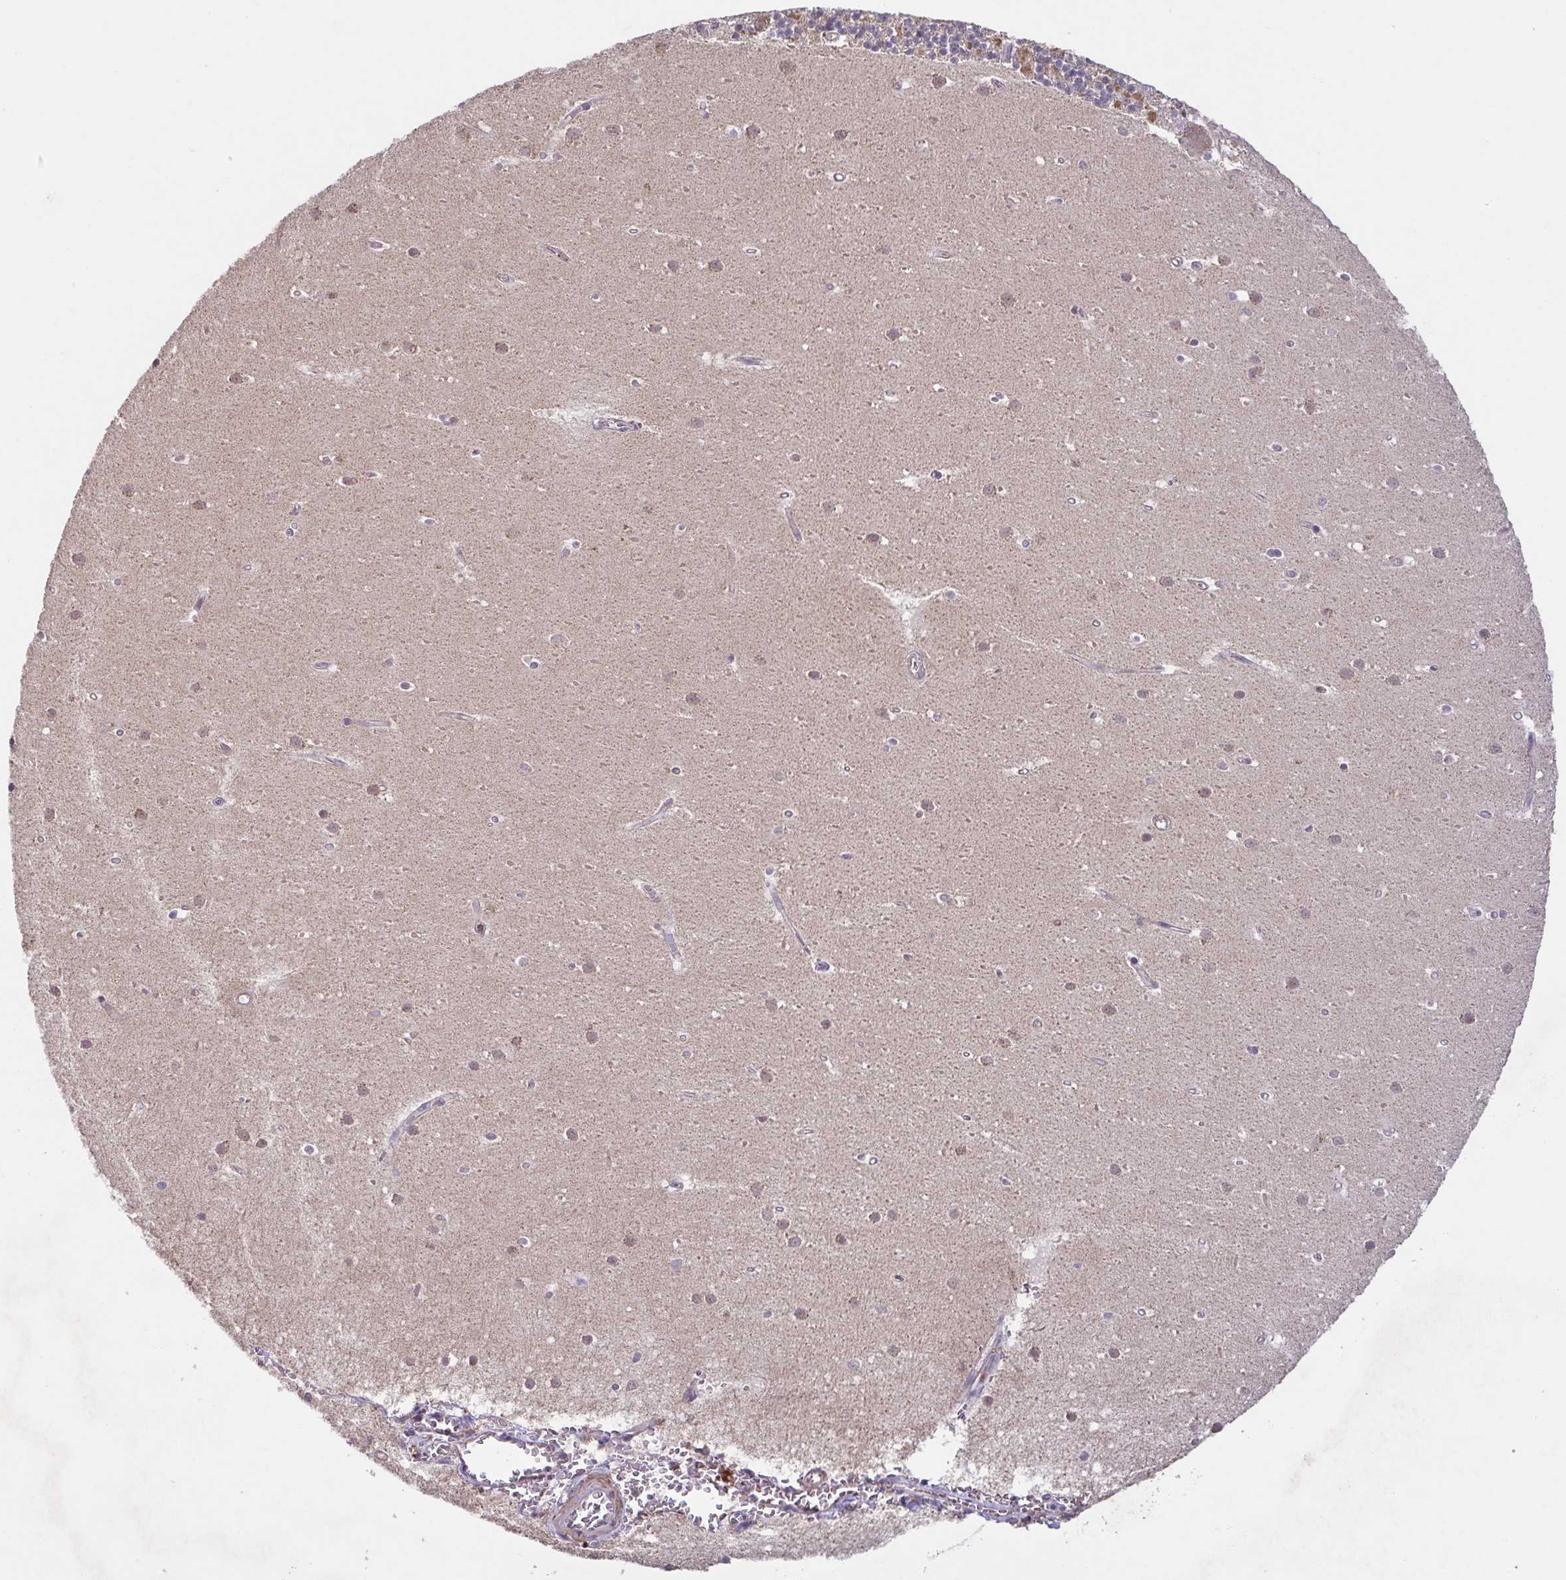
{"staining": {"intensity": "moderate", "quantity": "25%-75%", "location": "cytoplasmic/membranous"}, "tissue": "cerebellum", "cell_type": "Cells in granular layer", "image_type": "normal", "snomed": [{"axis": "morphology", "description": "Normal tissue, NOS"}, {"axis": "topography", "description": "Cerebellum"}], "caption": "Immunohistochemical staining of unremarkable cerebellum displays 25%-75% levels of moderate cytoplasmic/membranous protein positivity in approximately 25%-75% of cells in granular layer. The staining was performed using DAB (3,3'-diaminobenzidine), with brown indicating positive protein expression. Nuclei are stained blue with hematoxylin.", "gene": "DIP2B", "patient": {"sex": "male", "age": 54}}